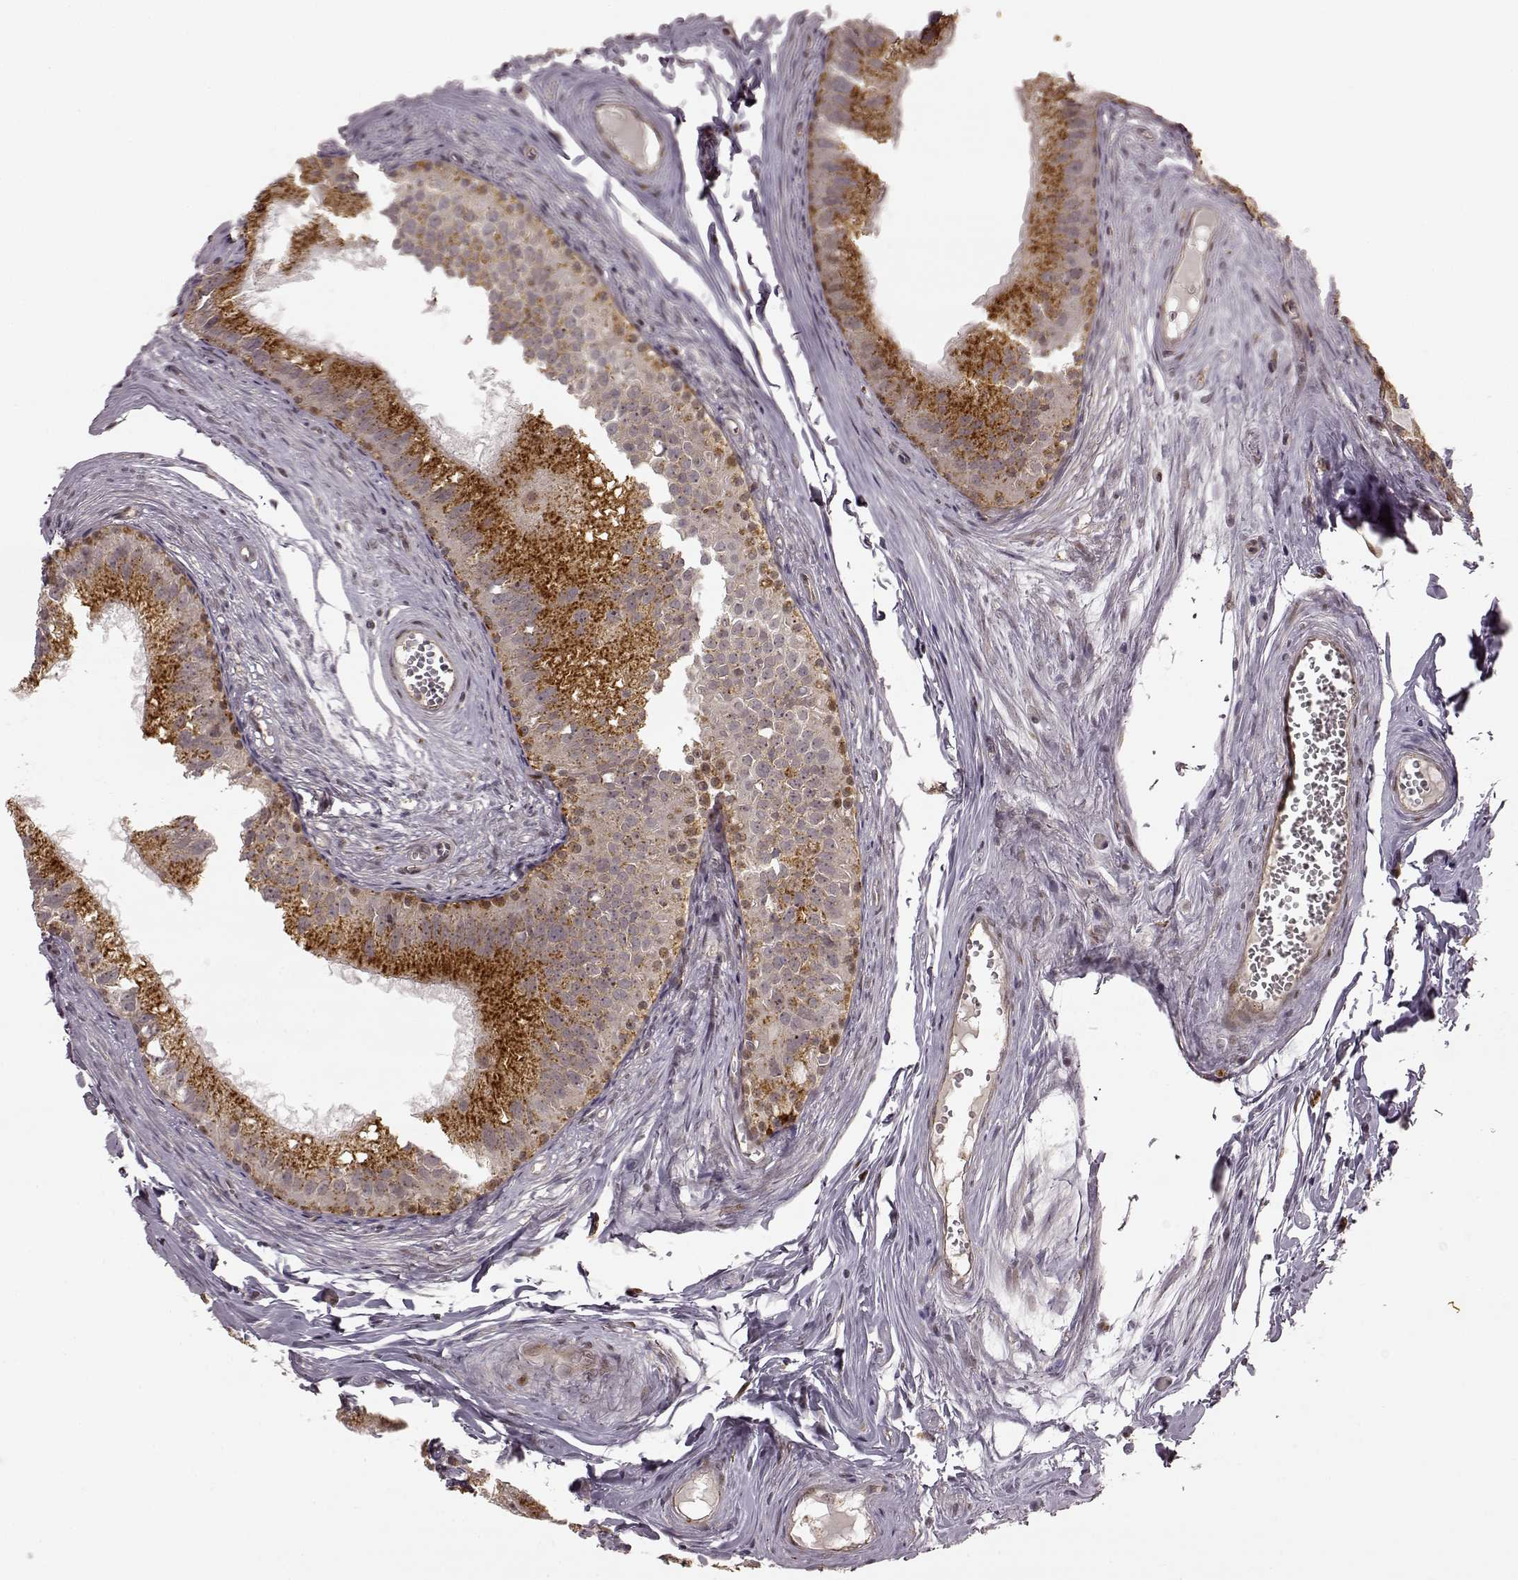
{"staining": {"intensity": "moderate", "quantity": ">75%", "location": "cytoplasmic/membranous"}, "tissue": "epididymis", "cell_type": "Glandular cells", "image_type": "normal", "snomed": [{"axis": "morphology", "description": "Normal tissue, NOS"}, {"axis": "topography", "description": "Epididymis"}], "caption": "IHC (DAB) staining of benign epididymis exhibits moderate cytoplasmic/membranous protein expression in about >75% of glandular cells.", "gene": "SLC12A9", "patient": {"sex": "male", "age": 45}}